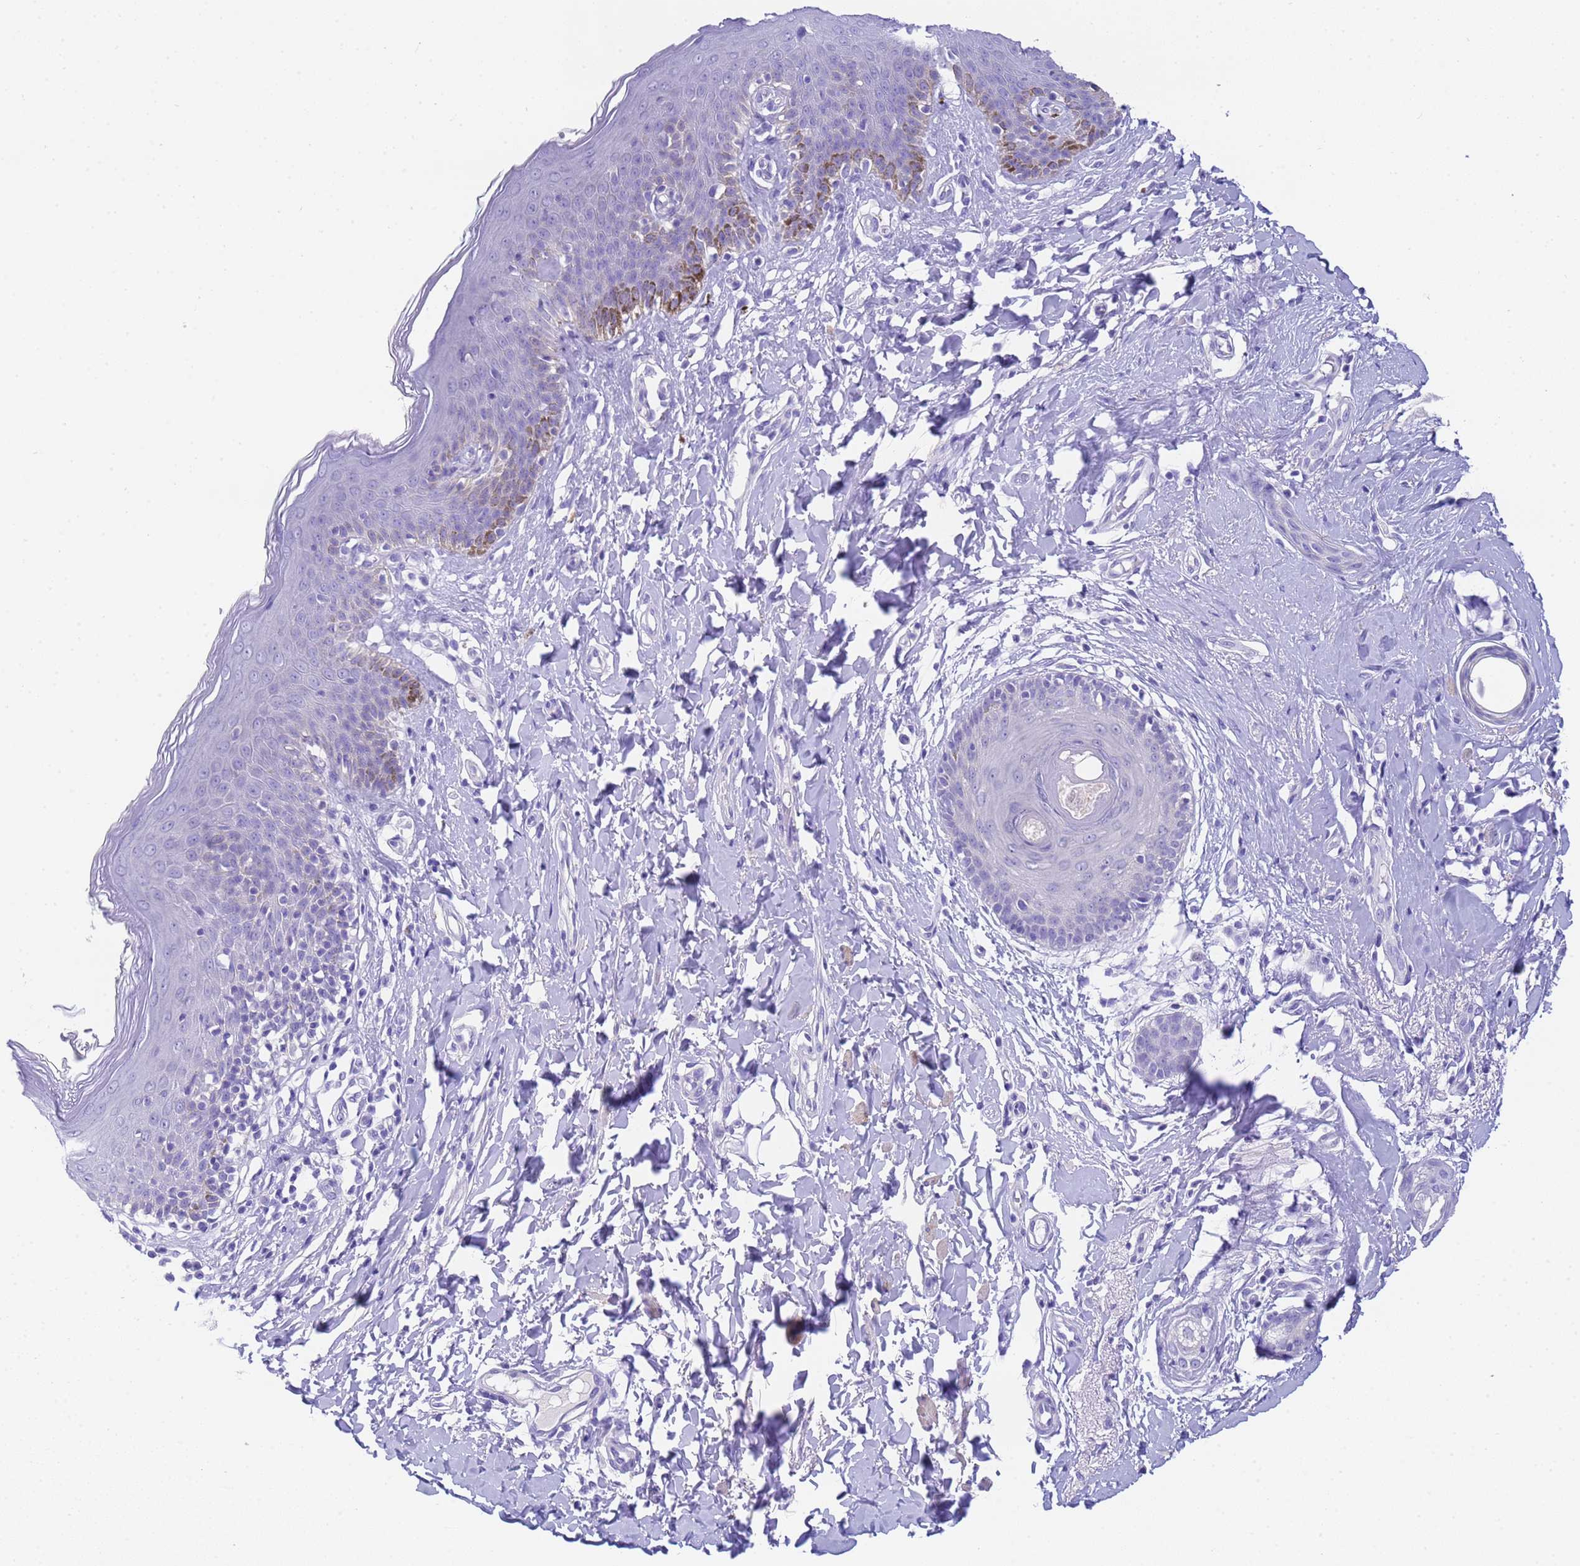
{"staining": {"intensity": "moderate", "quantity": "<25%", "location": "cytoplasmic/membranous"}, "tissue": "skin", "cell_type": "Epidermal cells", "image_type": "normal", "snomed": [{"axis": "morphology", "description": "Normal tissue, NOS"}, {"axis": "topography", "description": "Vulva"}], "caption": "Epidermal cells show low levels of moderate cytoplasmic/membranous expression in about <25% of cells in benign human skin. (DAB IHC with brightfield microscopy, high magnification).", "gene": "USP38", "patient": {"sex": "female", "age": 66}}